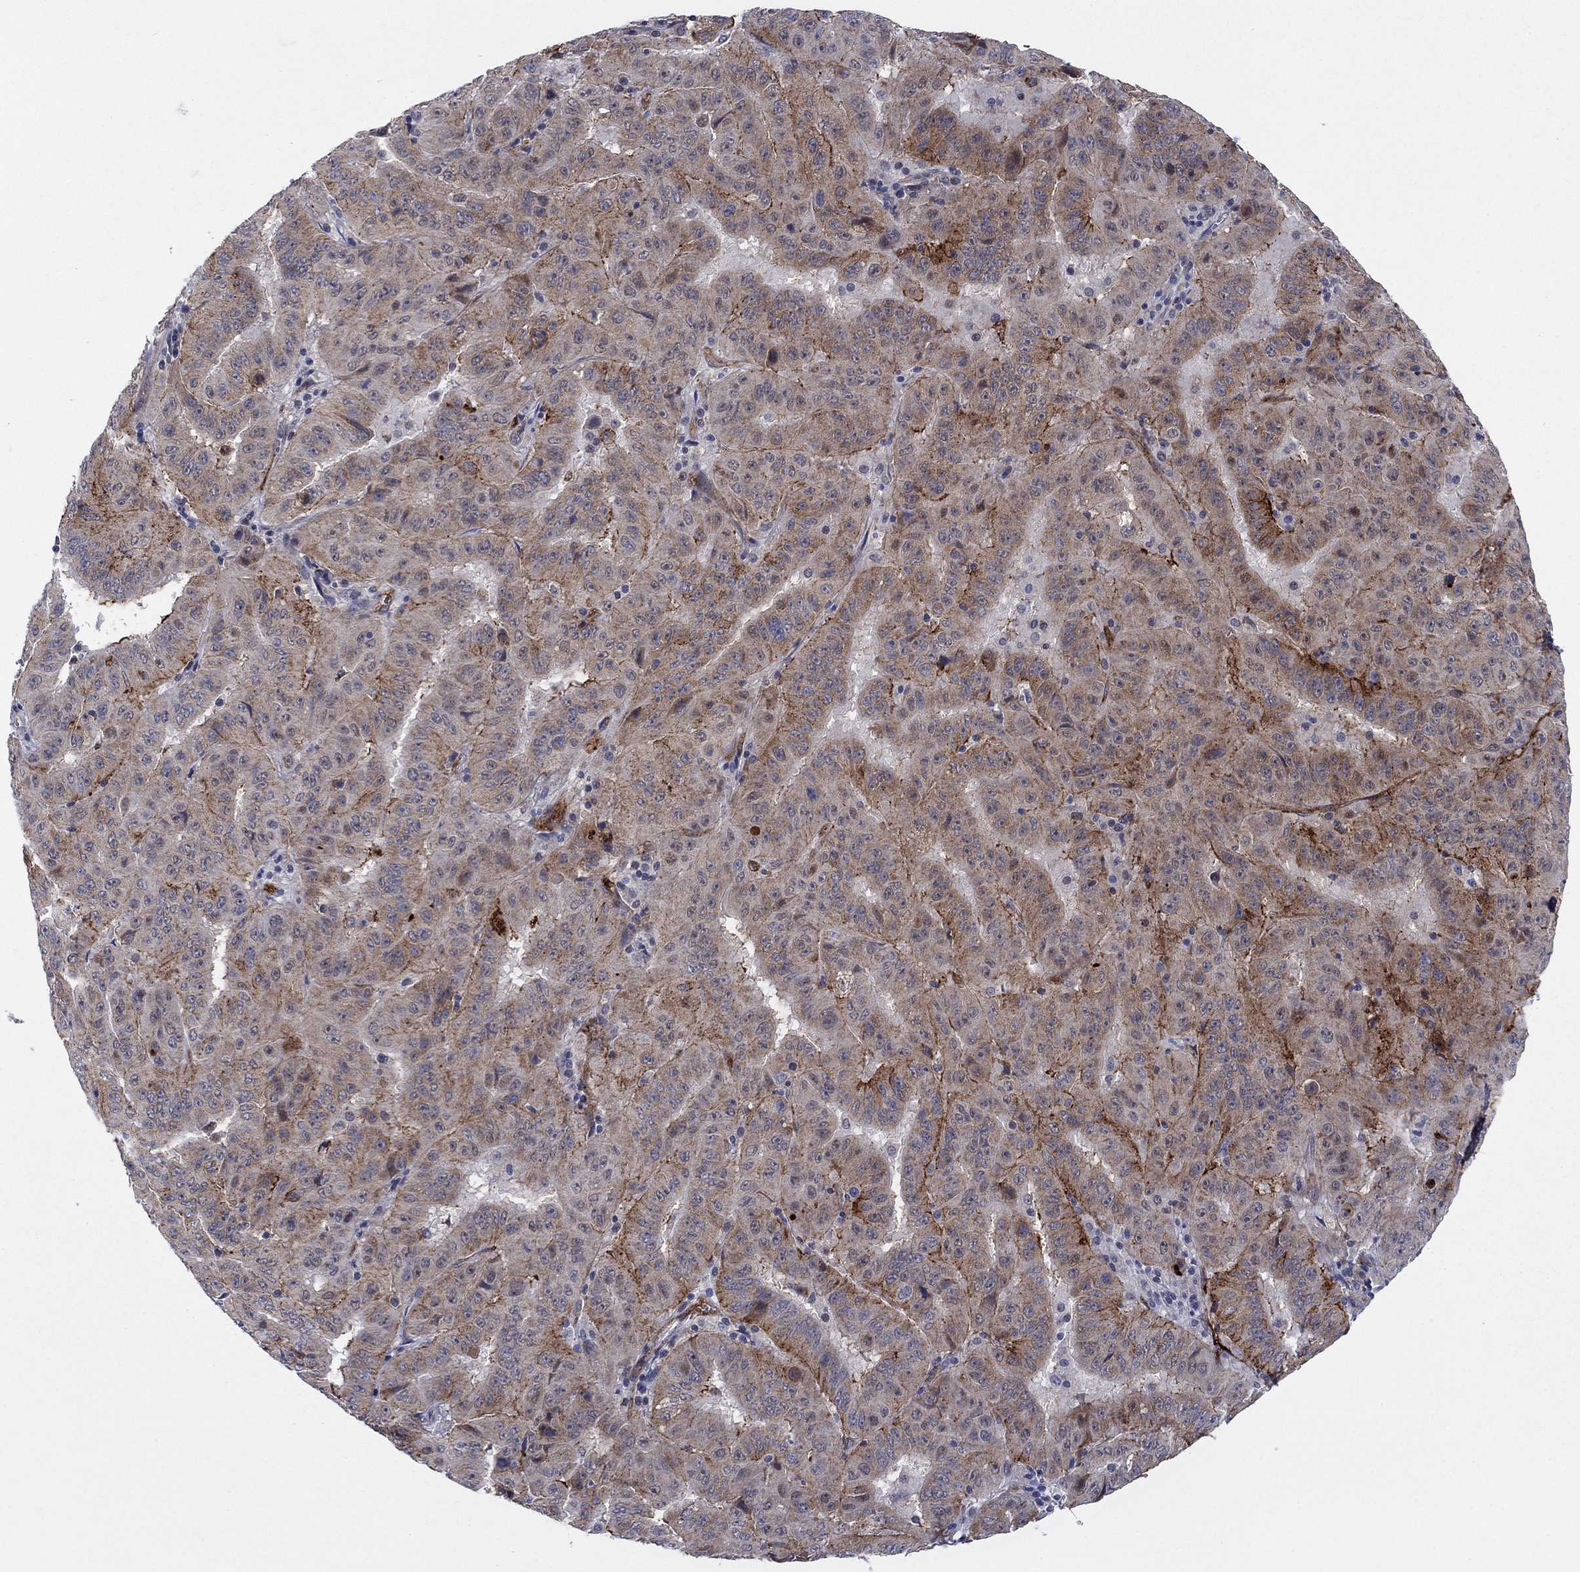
{"staining": {"intensity": "strong", "quantity": "<25%", "location": "cytoplasmic/membranous"}, "tissue": "pancreatic cancer", "cell_type": "Tumor cells", "image_type": "cancer", "snomed": [{"axis": "morphology", "description": "Adenocarcinoma, NOS"}, {"axis": "topography", "description": "Pancreas"}], "caption": "This photomicrograph exhibits adenocarcinoma (pancreatic) stained with immunohistochemistry to label a protein in brown. The cytoplasmic/membranous of tumor cells show strong positivity for the protein. Nuclei are counter-stained blue.", "gene": "SDC1", "patient": {"sex": "male", "age": 63}}